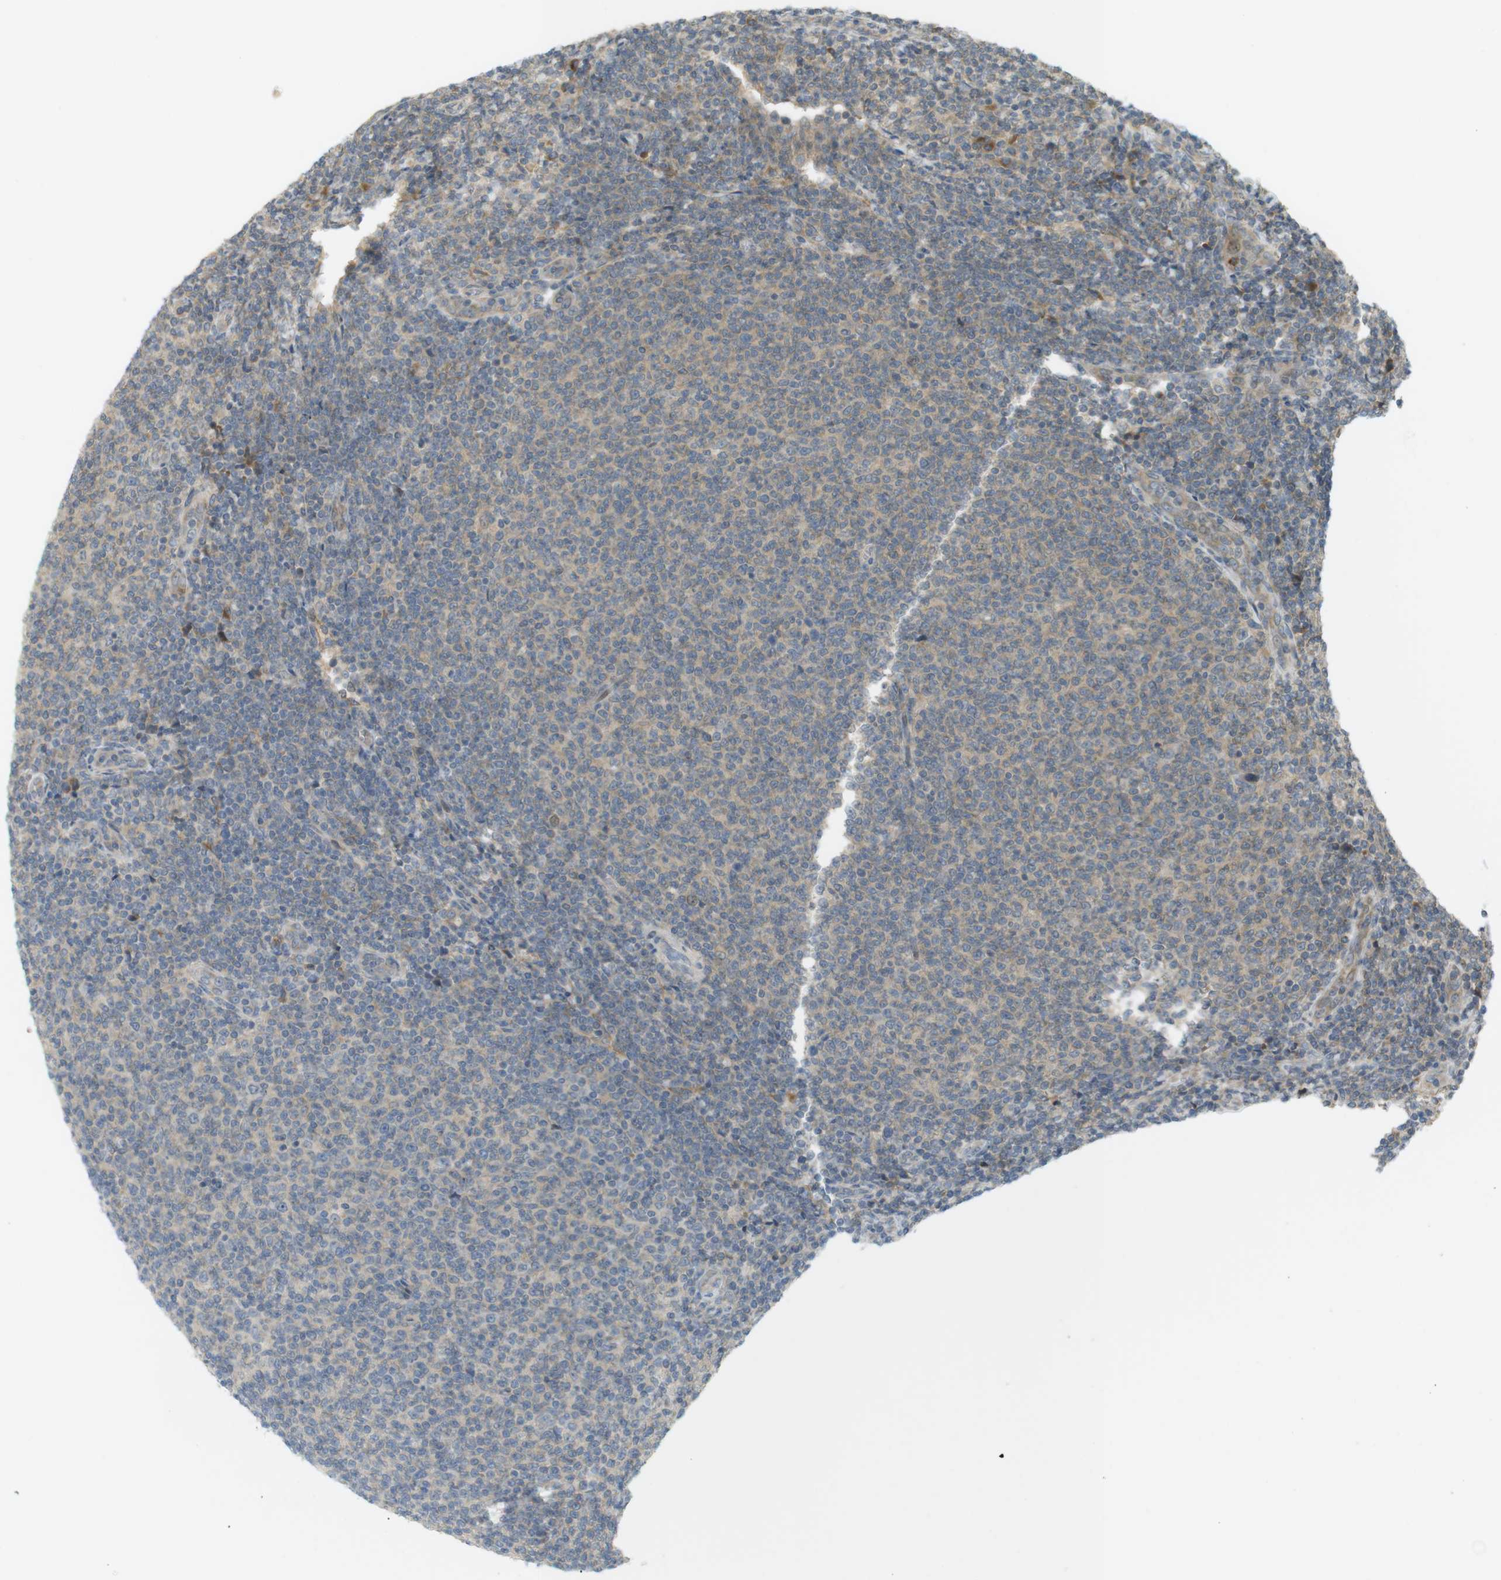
{"staining": {"intensity": "negative", "quantity": "none", "location": "none"}, "tissue": "lymphoma", "cell_type": "Tumor cells", "image_type": "cancer", "snomed": [{"axis": "morphology", "description": "Malignant lymphoma, non-Hodgkin's type, Low grade"}, {"axis": "topography", "description": "Lymph node"}], "caption": "A photomicrograph of malignant lymphoma, non-Hodgkin's type (low-grade) stained for a protein exhibits no brown staining in tumor cells.", "gene": "CLRN3", "patient": {"sex": "male", "age": 66}}